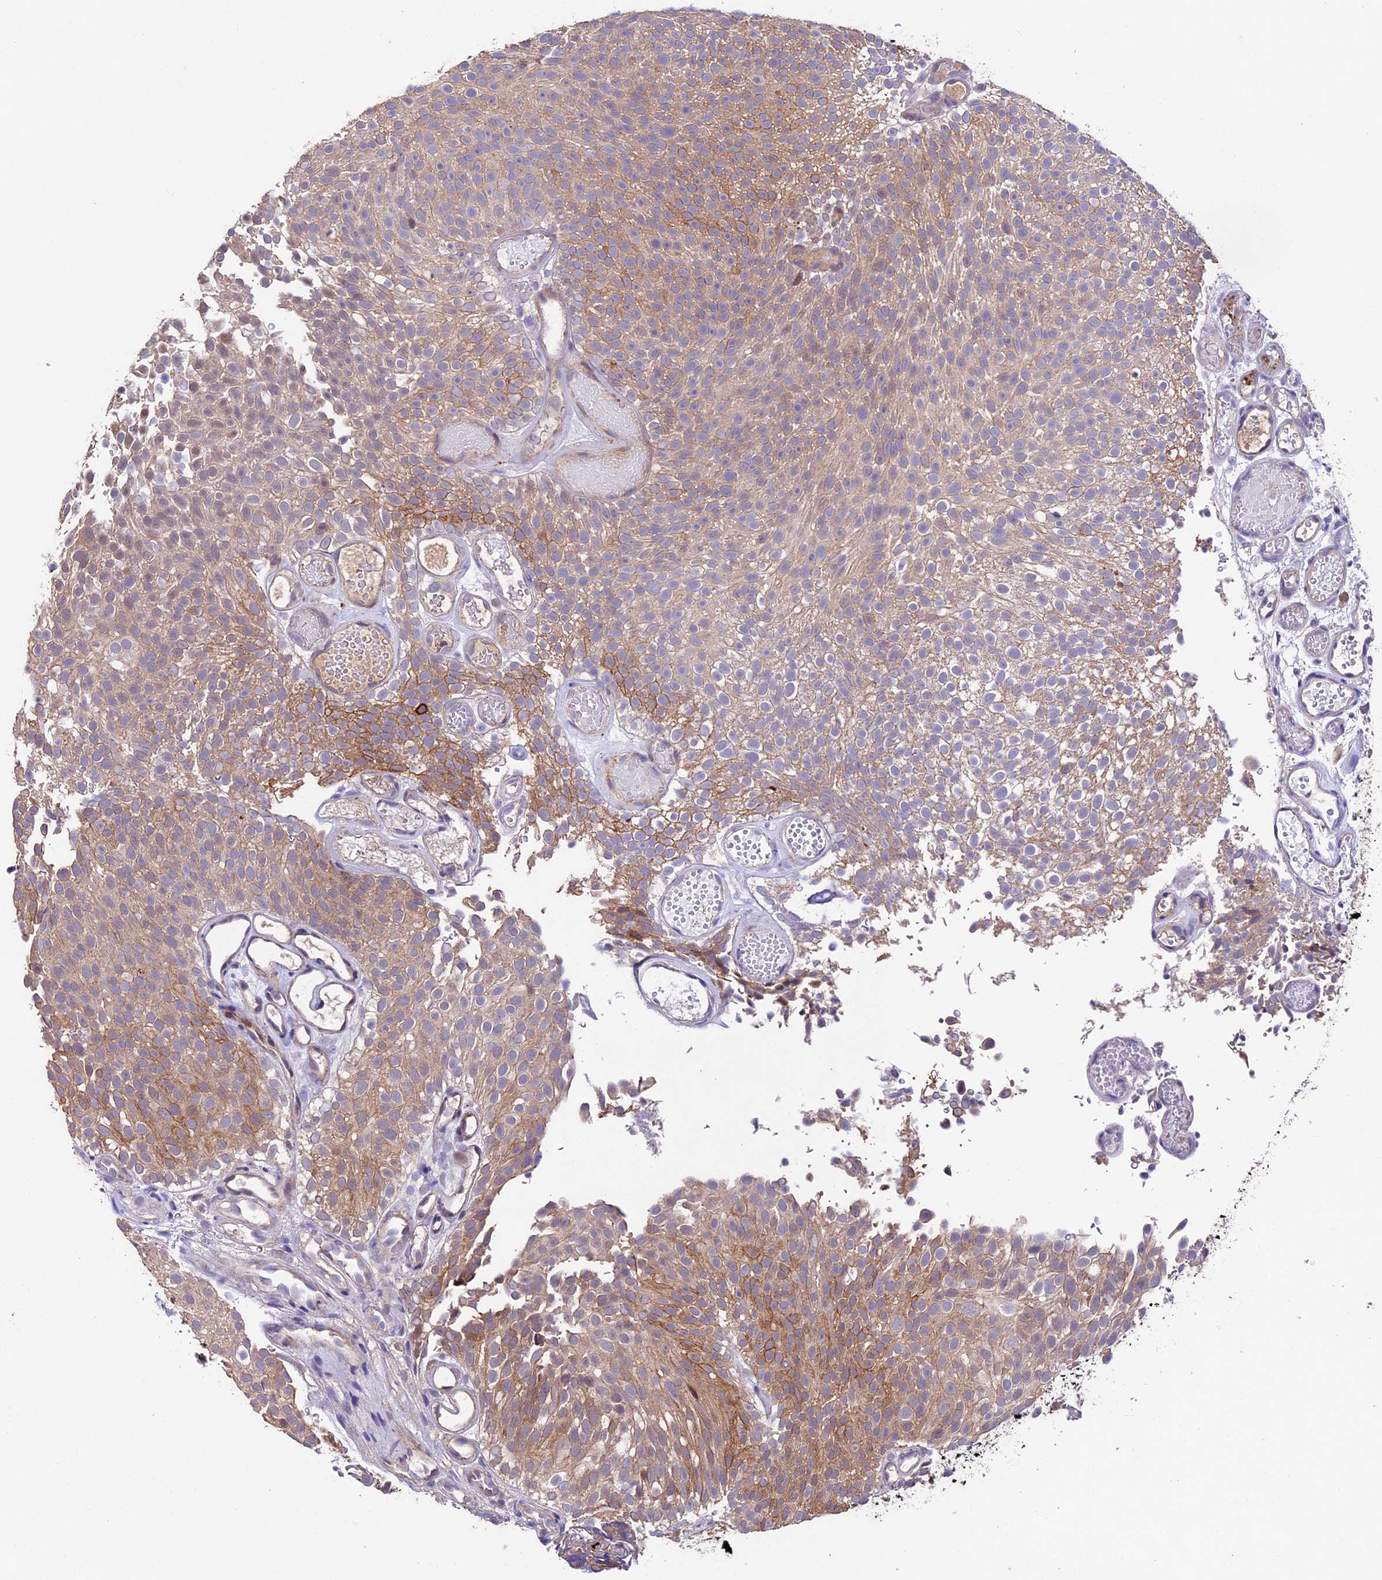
{"staining": {"intensity": "moderate", "quantity": "25%-75%", "location": "cytoplasmic/membranous"}, "tissue": "urothelial cancer", "cell_type": "Tumor cells", "image_type": "cancer", "snomed": [{"axis": "morphology", "description": "Urothelial carcinoma, Low grade"}, {"axis": "topography", "description": "Urinary bladder"}], "caption": "Immunohistochemical staining of human low-grade urothelial carcinoma exhibits medium levels of moderate cytoplasmic/membranous staining in about 25%-75% of tumor cells.", "gene": "SBNO2", "patient": {"sex": "male", "age": 78}}